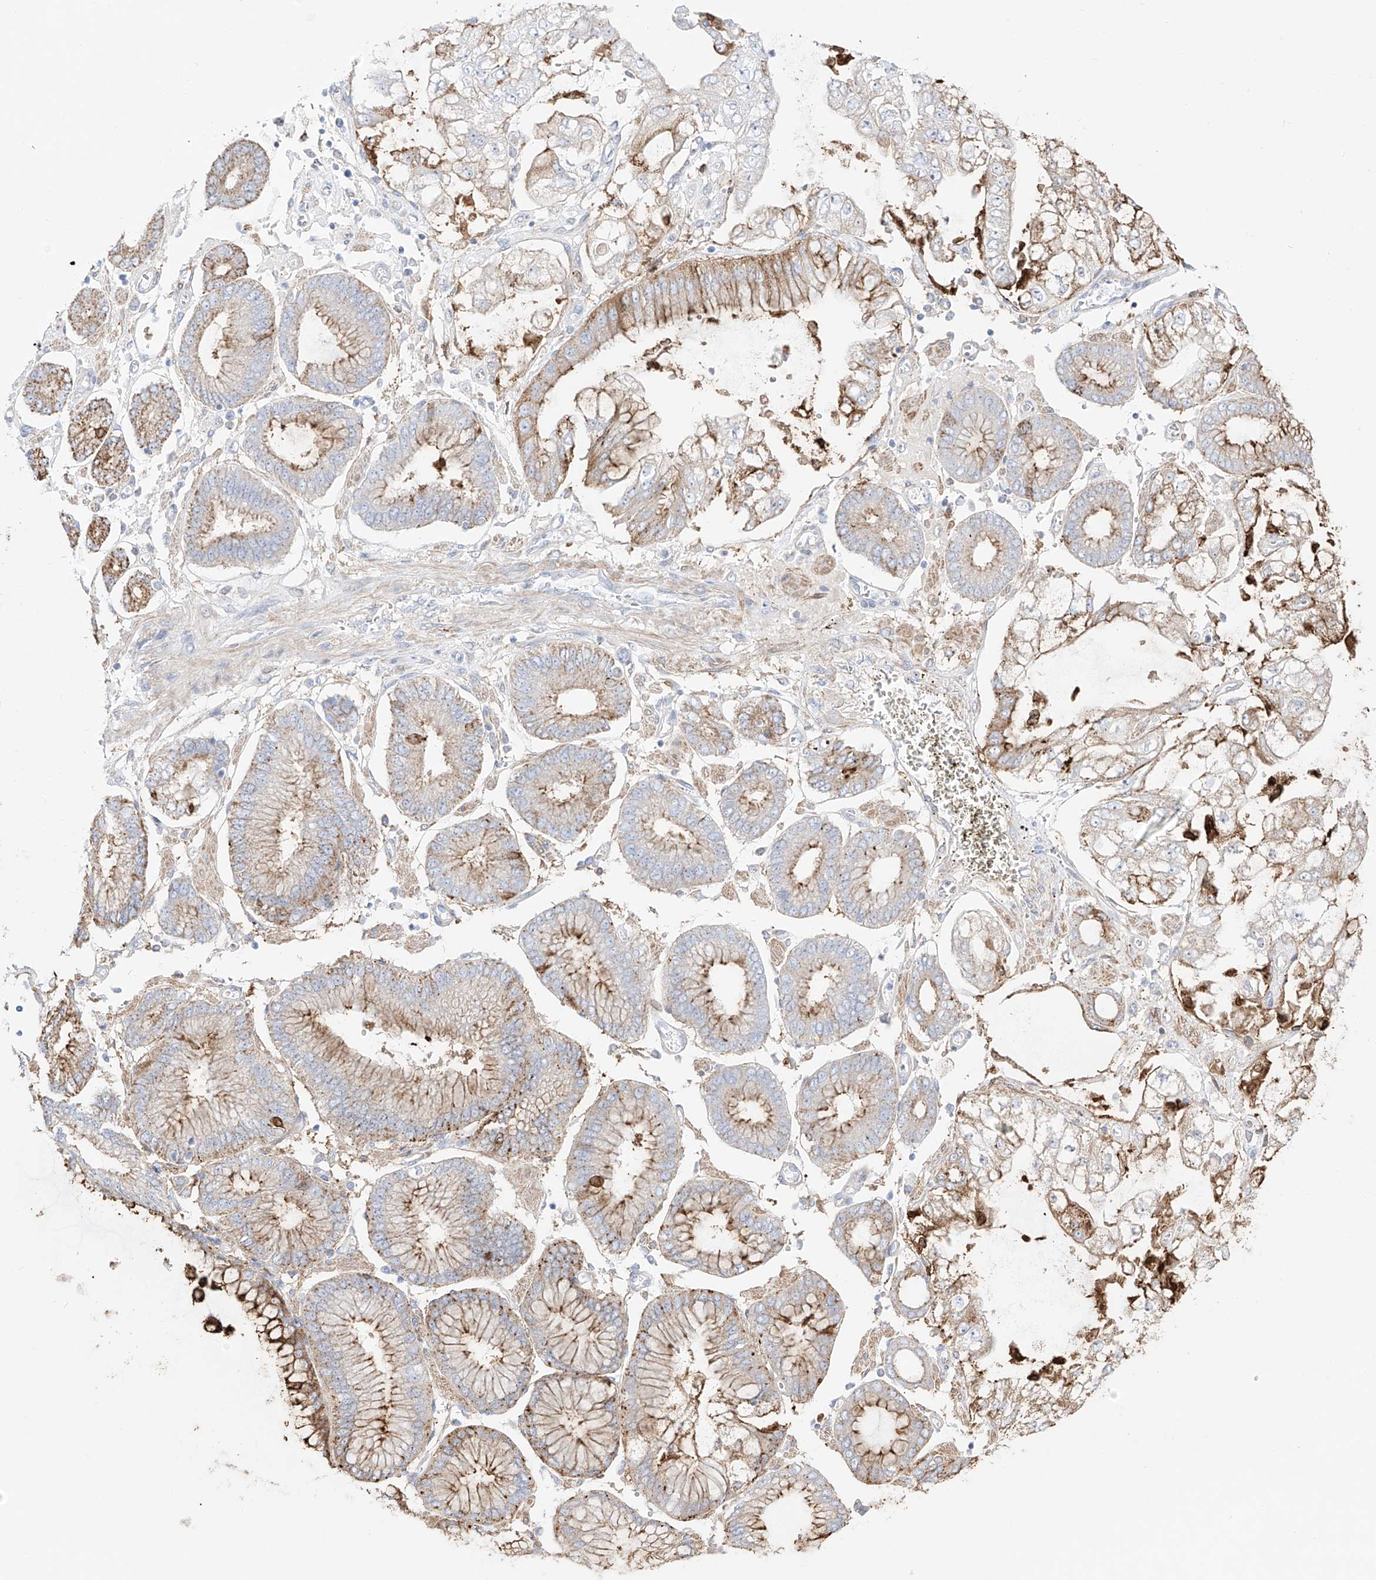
{"staining": {"intensity": "moderate", "quantity": "25%-75%", "location": "cytoplasmic/membranous"}, "tissue": "stomach cancer", "cell_type": "Tumor cells", "image_type": "cancer", "snomed": [{"axis": "morphology", "description": "Adenocarcinoma, NOS"}, {"axis": "topography", "description": "Stomach"}], "caption": "Adenocarcinoma (stomach) stained for a protein (brown) exhibits moderate cytoplasmic/membranous positive staining in approximately 25%-75% of tumor cells.", "gene": "ZGRF1", "patient": {"sex": "male", "age": 76}}